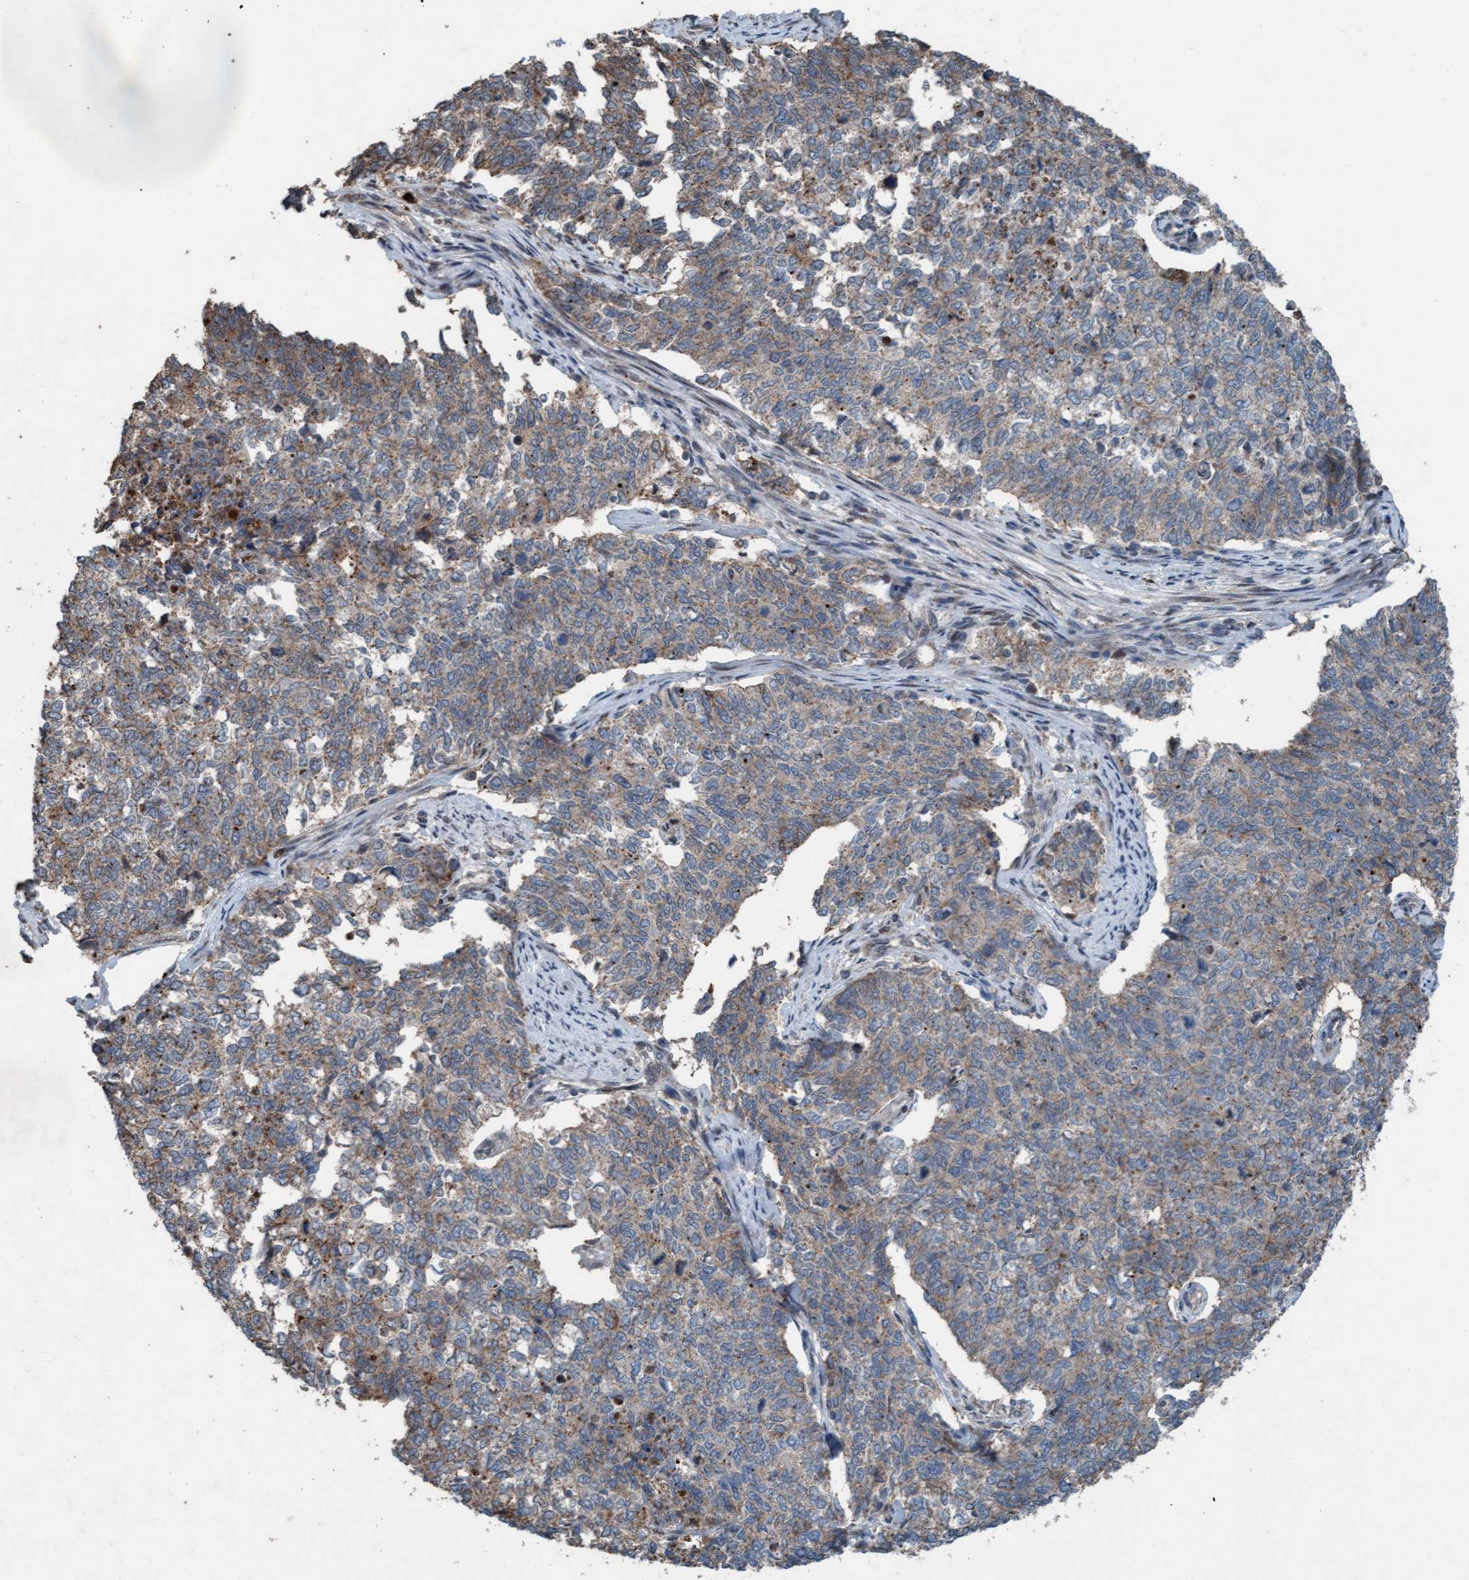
{"staining": {"intensity": "weak", "quantity": ">75%", "location": "cytoplasmic/membranous"}, "tissue": "cervical cancer", "cell_type": "Tumor cells", "image_type": "cancer", "snomed": [{"axis": "morphology", "description": "Squamous cell carcinoma, NOS"}, {"axis": "topography", "description": "Cervix"}], "caption": "Immunohistochemical staining of human squamous cell carcinoma (cervical) exhibits low levels of weak cytoplasmic/membranous protein positivity in approximately >75% of tumor cells.", "gene": "PLXNB2", "patient": {"sex": "female", "age": 63}}